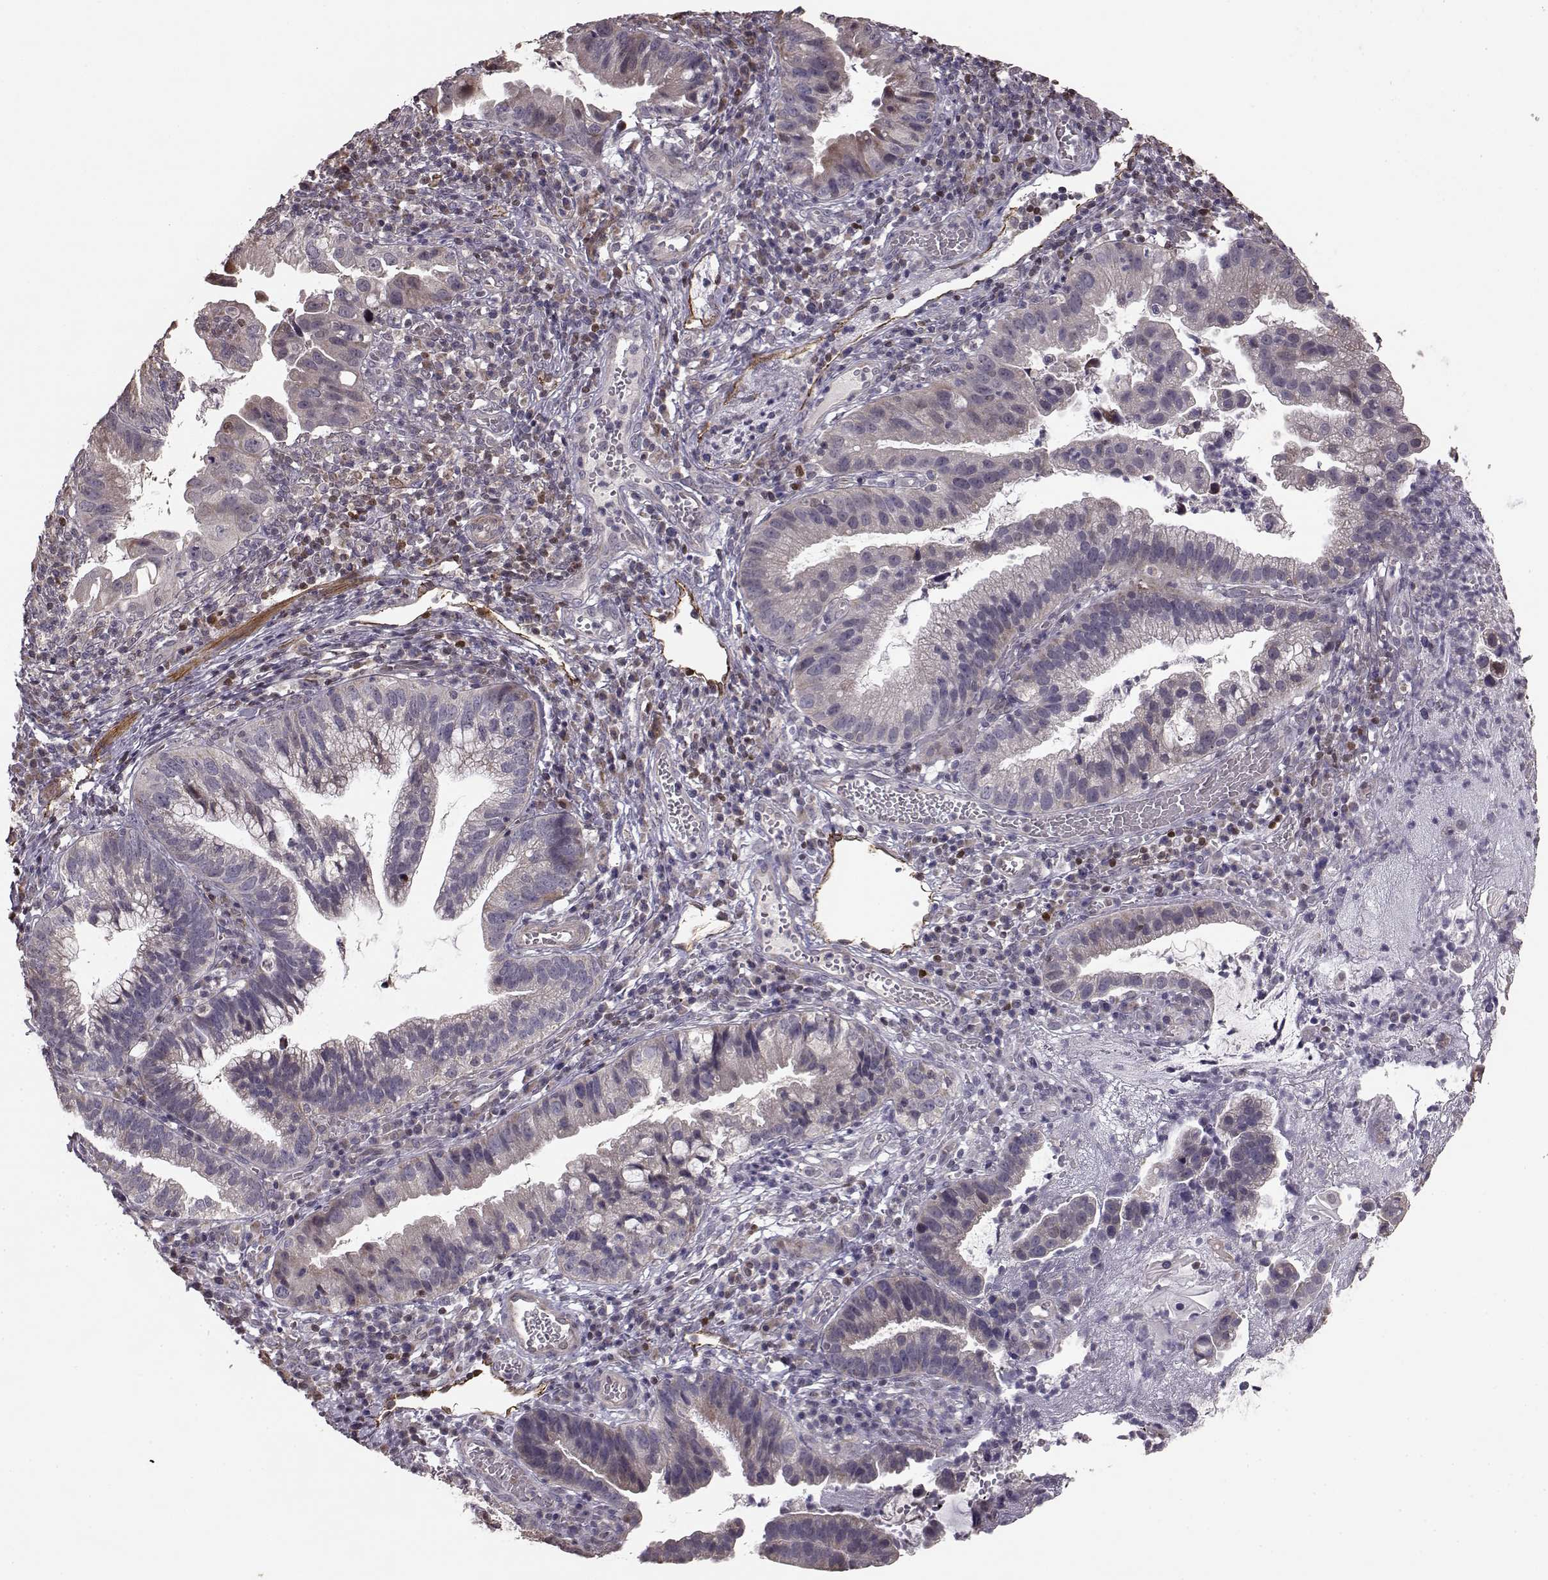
{"staining": {"intensity": "negative", "quantity": "none", "location": "none"}, "tissue": "cervical cancer", "cell_type": "Tumor cells", "image_type": "cancer", "snomed": [{"axis": "morphology", "description": "Adenocarcinoma, NOS"}, {"axis": "topography", "description": "Cervix"}], "caption": "Immunohistochemistry (IHC) of human cervical cancer reveals no expression in tumor cells.", "gene": "BACH2", "patient": {"sex": "female", "age": 34}}